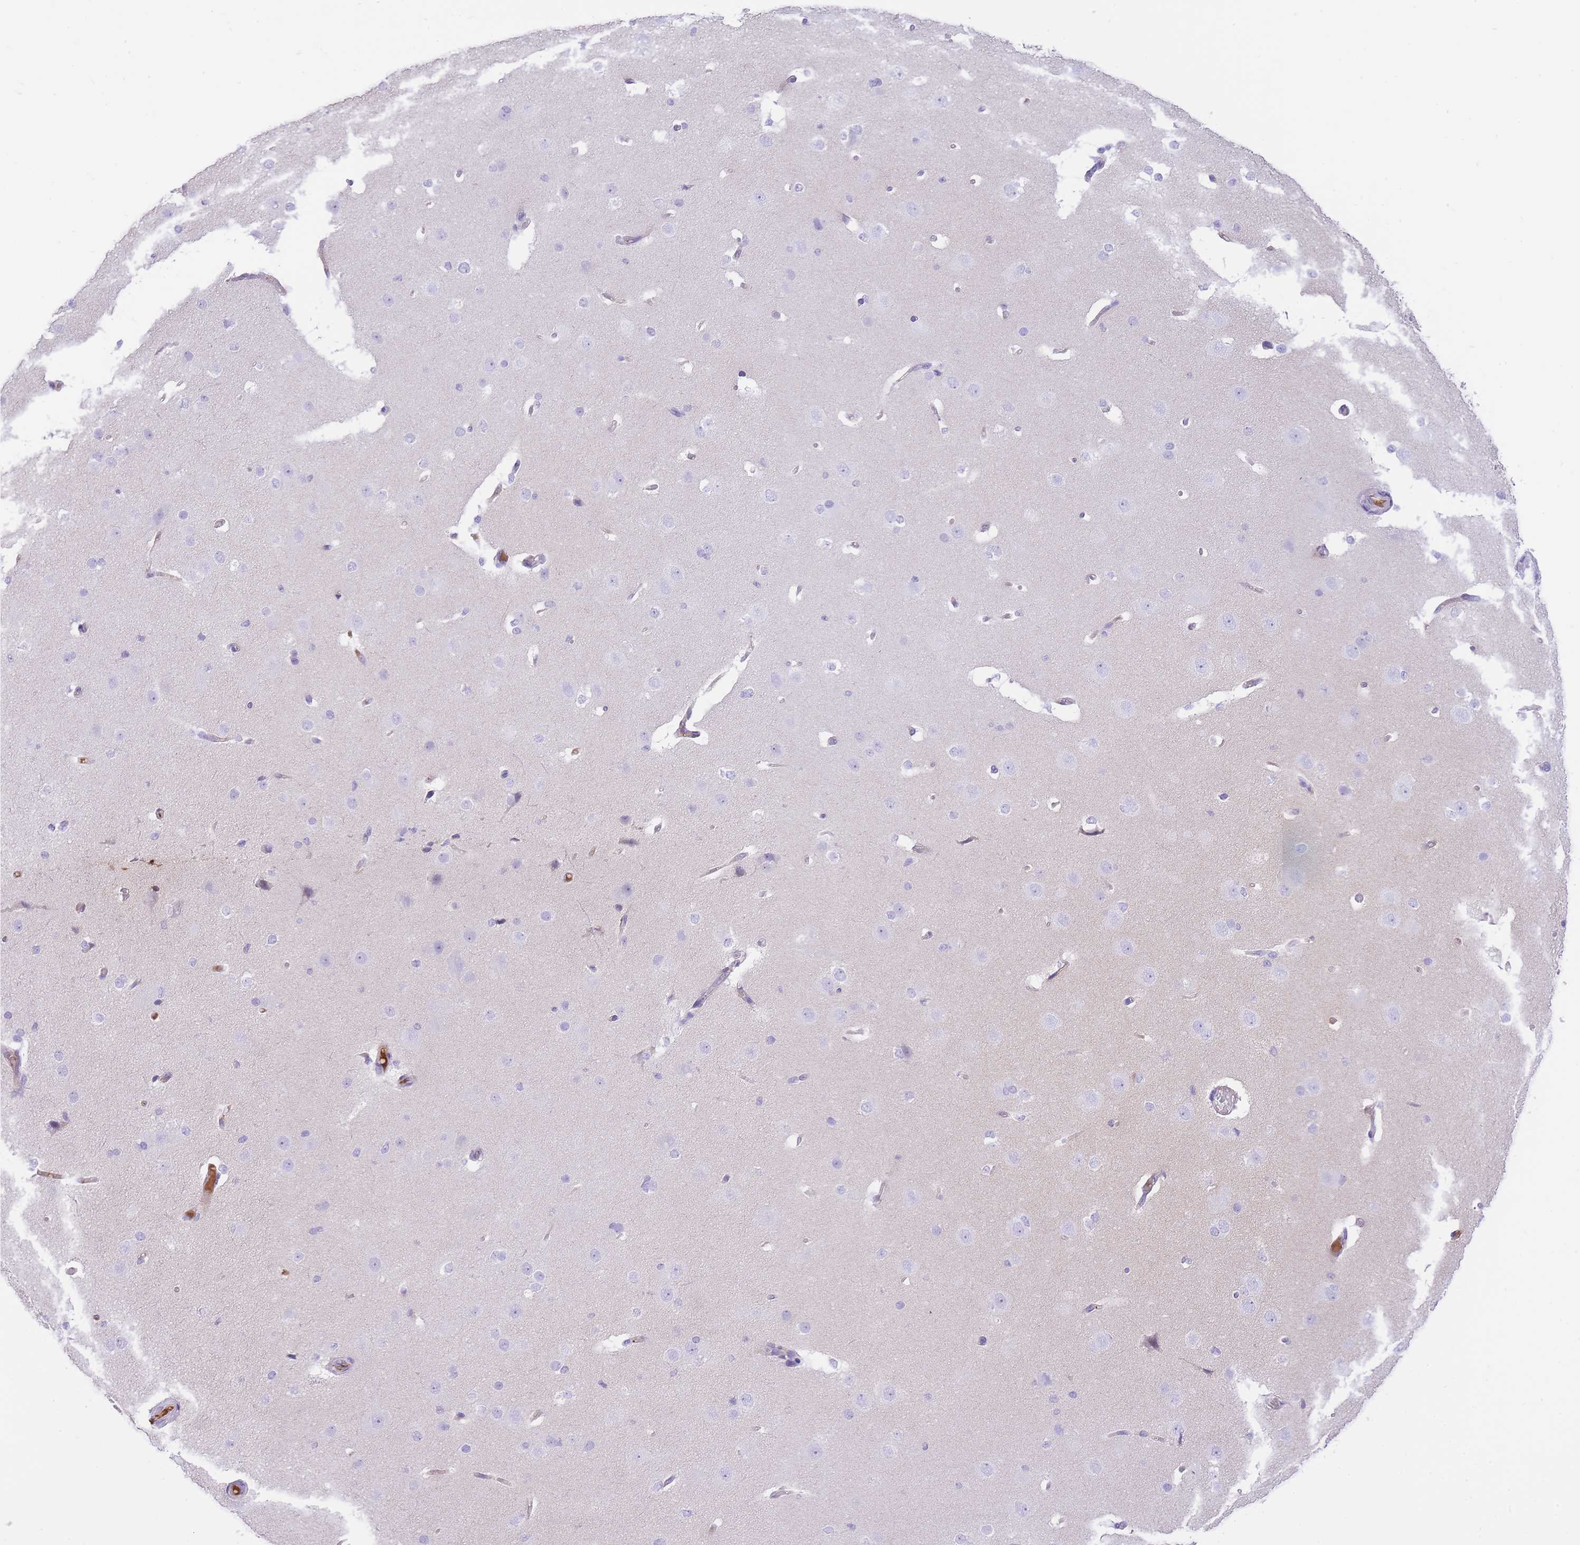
{"staining": {"intensity": "negative", "quantity": "none", "location": "none"}, "tissue": "cerebral cortex", "cell_type": "Endothelial cells", "image_type": "normal", "snomed": [{"axis": "morphology", "description": "Normal tissue, NOS"}, {"axis": "morphology", "description": "Inflammation, NOS"}, {"axis": "topography", "description": "Cerebral cortex"}], "caption": "DAB (3,3'-diaminobenzidine) immunohistochemical staining of benign human cerebral cortex shows no significant staining in endothelial cells.", "gene": "HRG", "patient": {"sex": "male", "age": 6}}